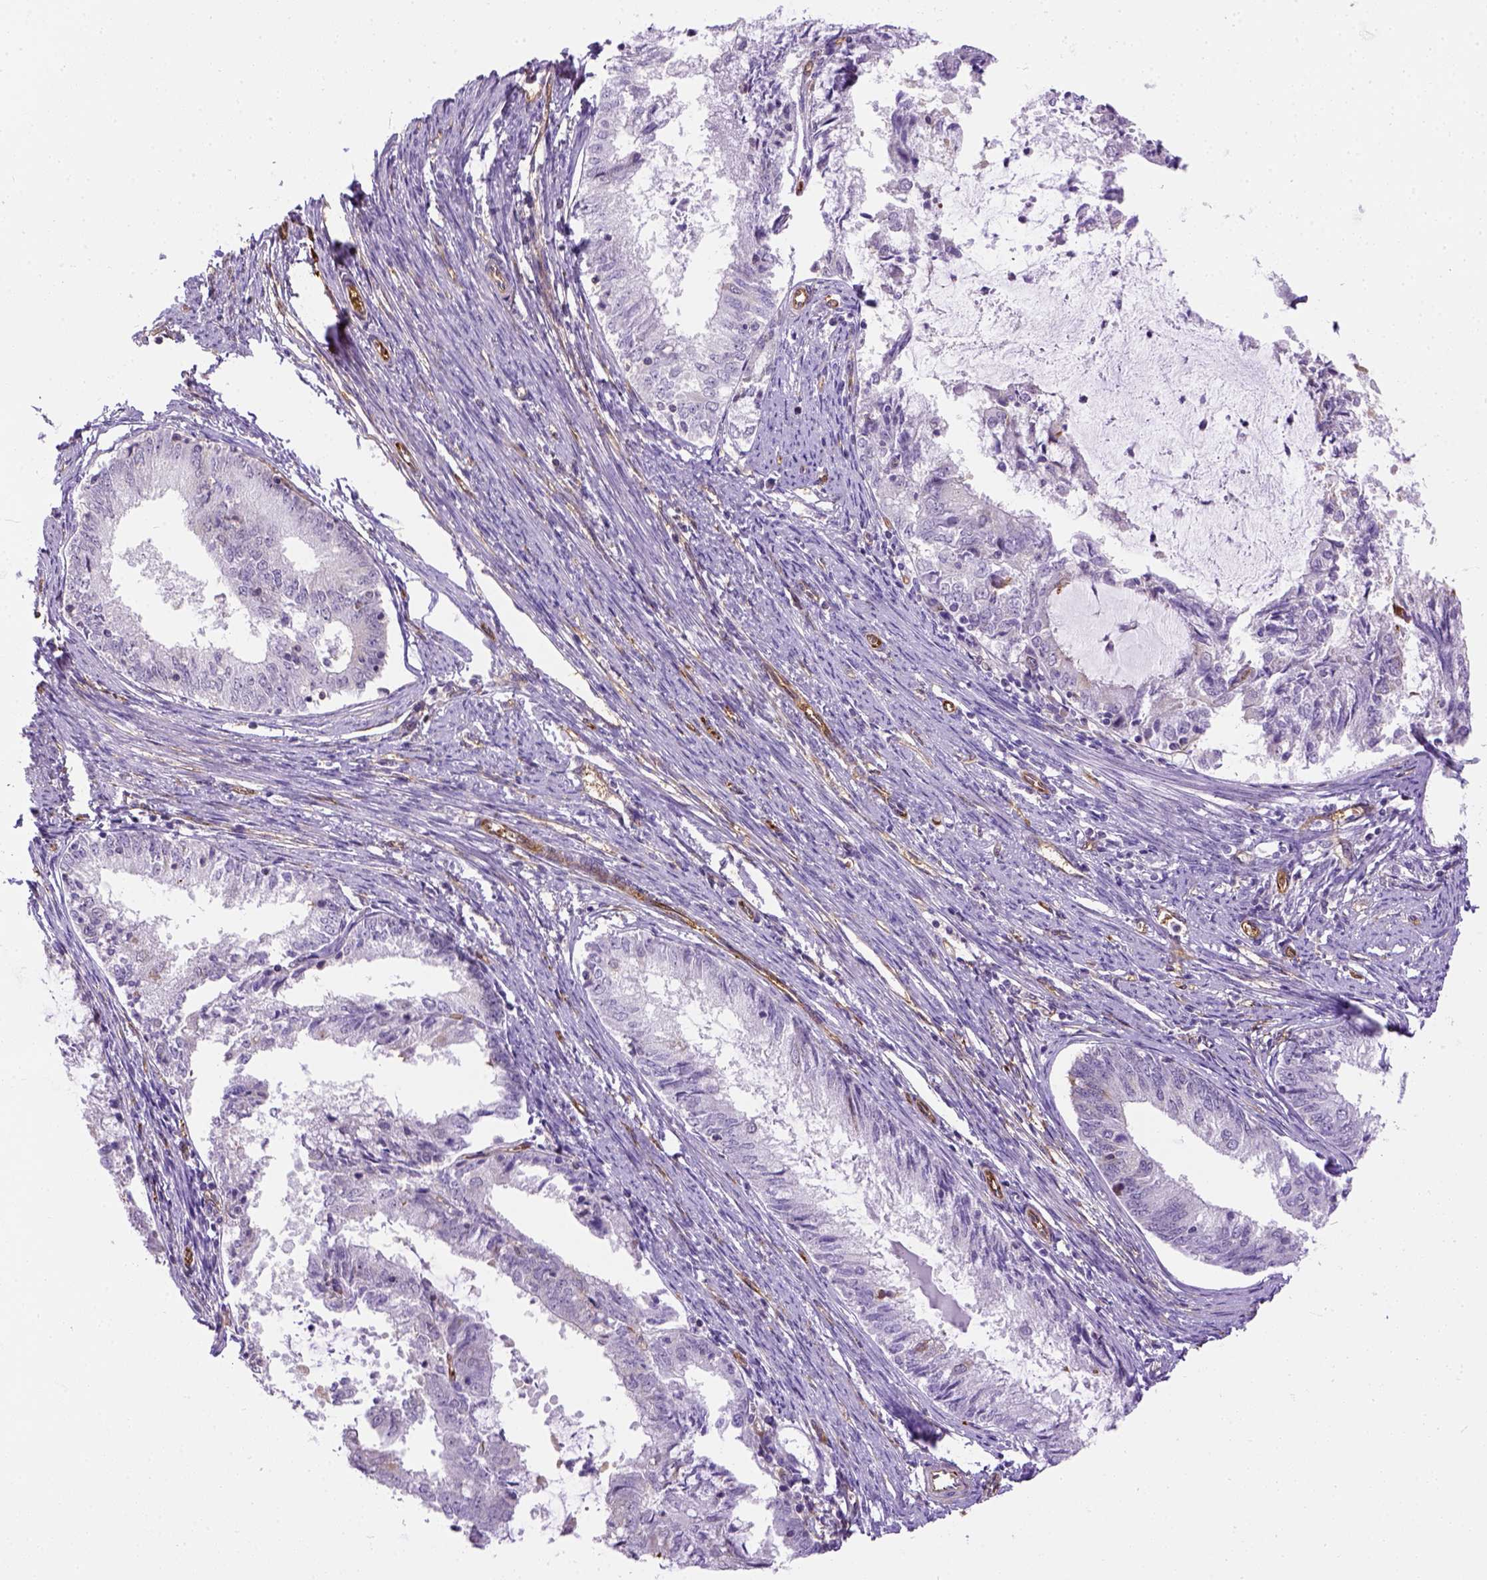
{"staining": {"intensity": "negative", "quantity": "none", "location": "none"}, "tissue": "endometrial cancer", "cell_type": "Tumor cells", "image_type": "cancer", "snomed": [{"axis": "morphology", "description": "Adenocarcinoma, NOS"}, {"axis": "topography", "description": "Endometrium"}], "caption": "Tumor cells are negative for protein expression in human adenocarcinoma (endometrial).", "gene": "KAZN", "patient": {"sex": "female", "age": 57}}